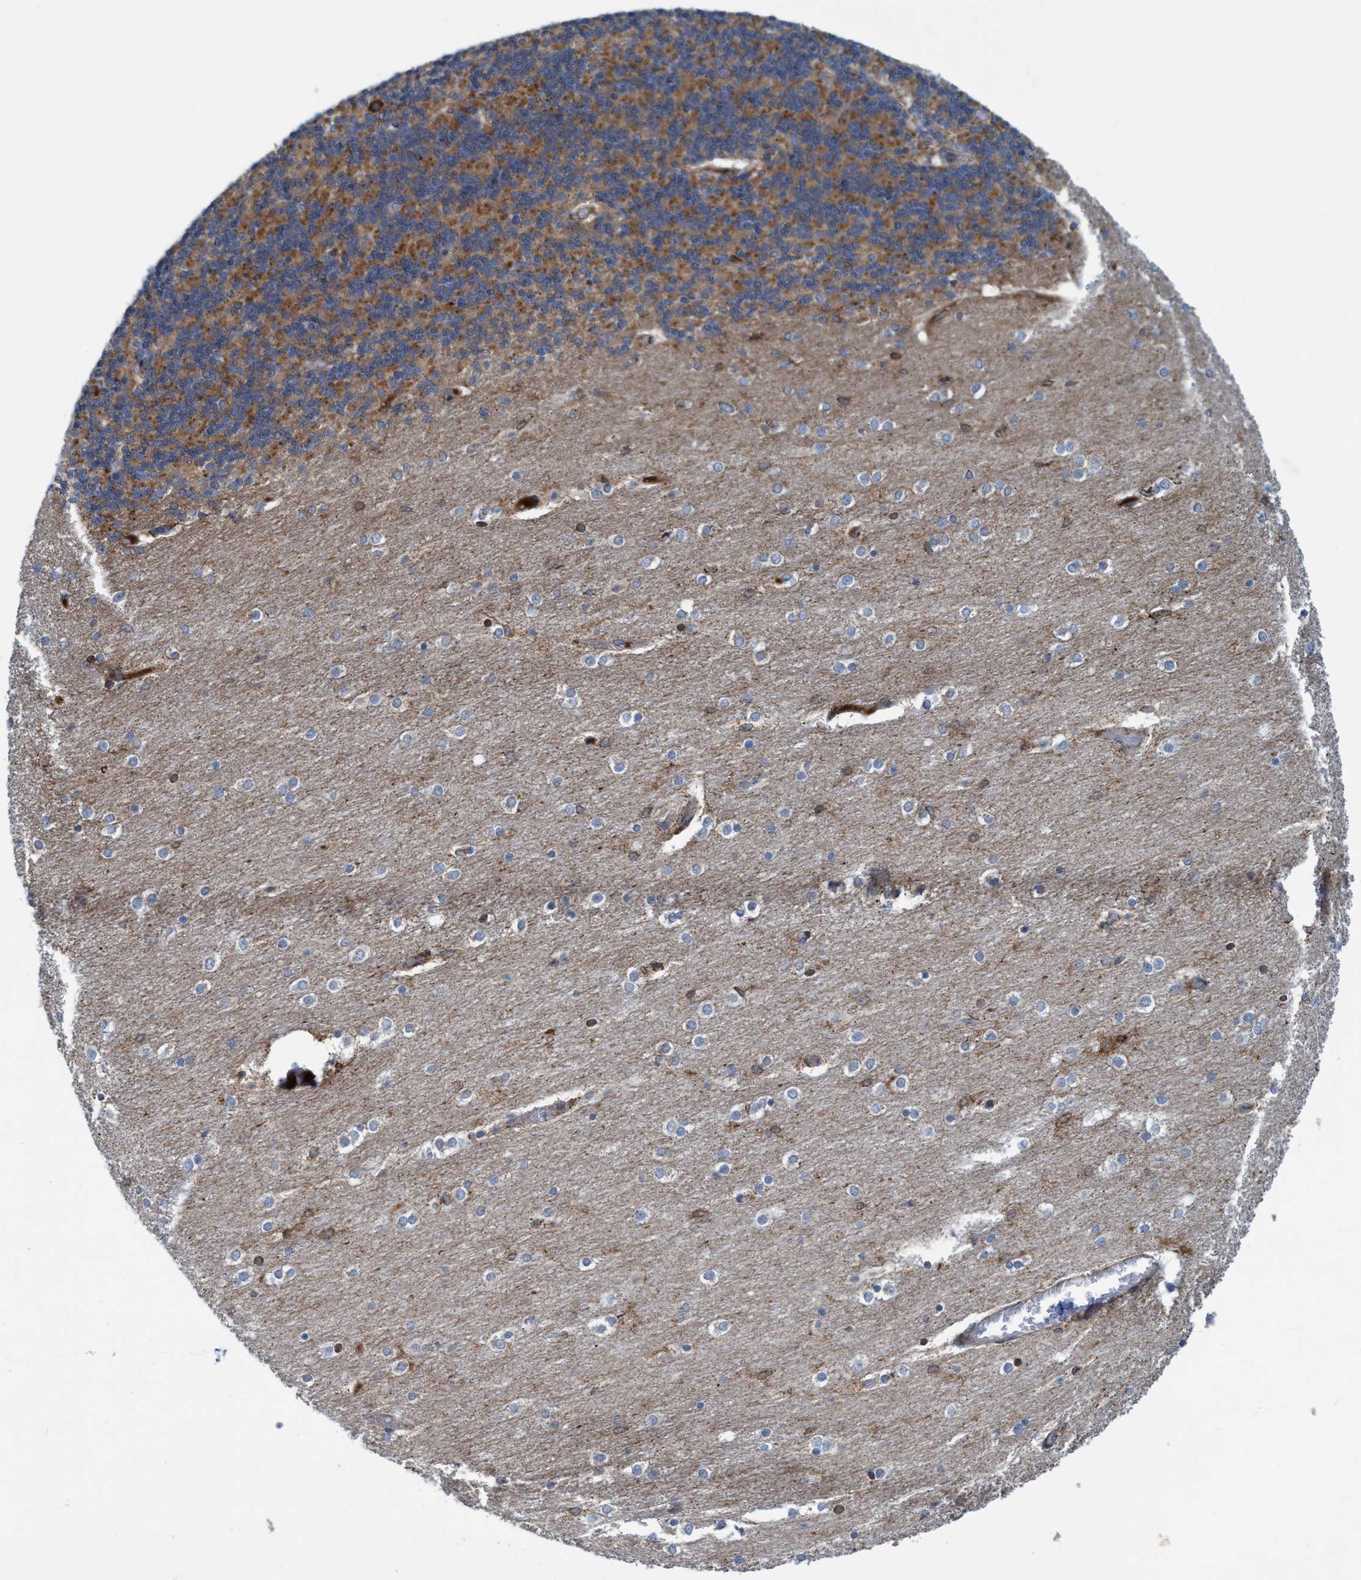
{"staining": {"intensity": "moderate", "quantity": "<25%", "location": "cytoplasmic/membranous"}, "tissue": "cerebellum", "cell_type": "Cells in granular layer", "image_type": "normal", "snomed": [{"axis": "morphology", "description": "Normal tissue, NOS"}, {"axis": "topography", "description": "Cerebellum"}], "caption": "This photomicrograph reveals immunohistochemistry staining of benign human cerebellum, with low moderate cytoplasmic/membranous staining in approximately <25% of cells in granular layer.", "gene": "SLC16A3", "patient": {"sex": "female", "age": 54}}